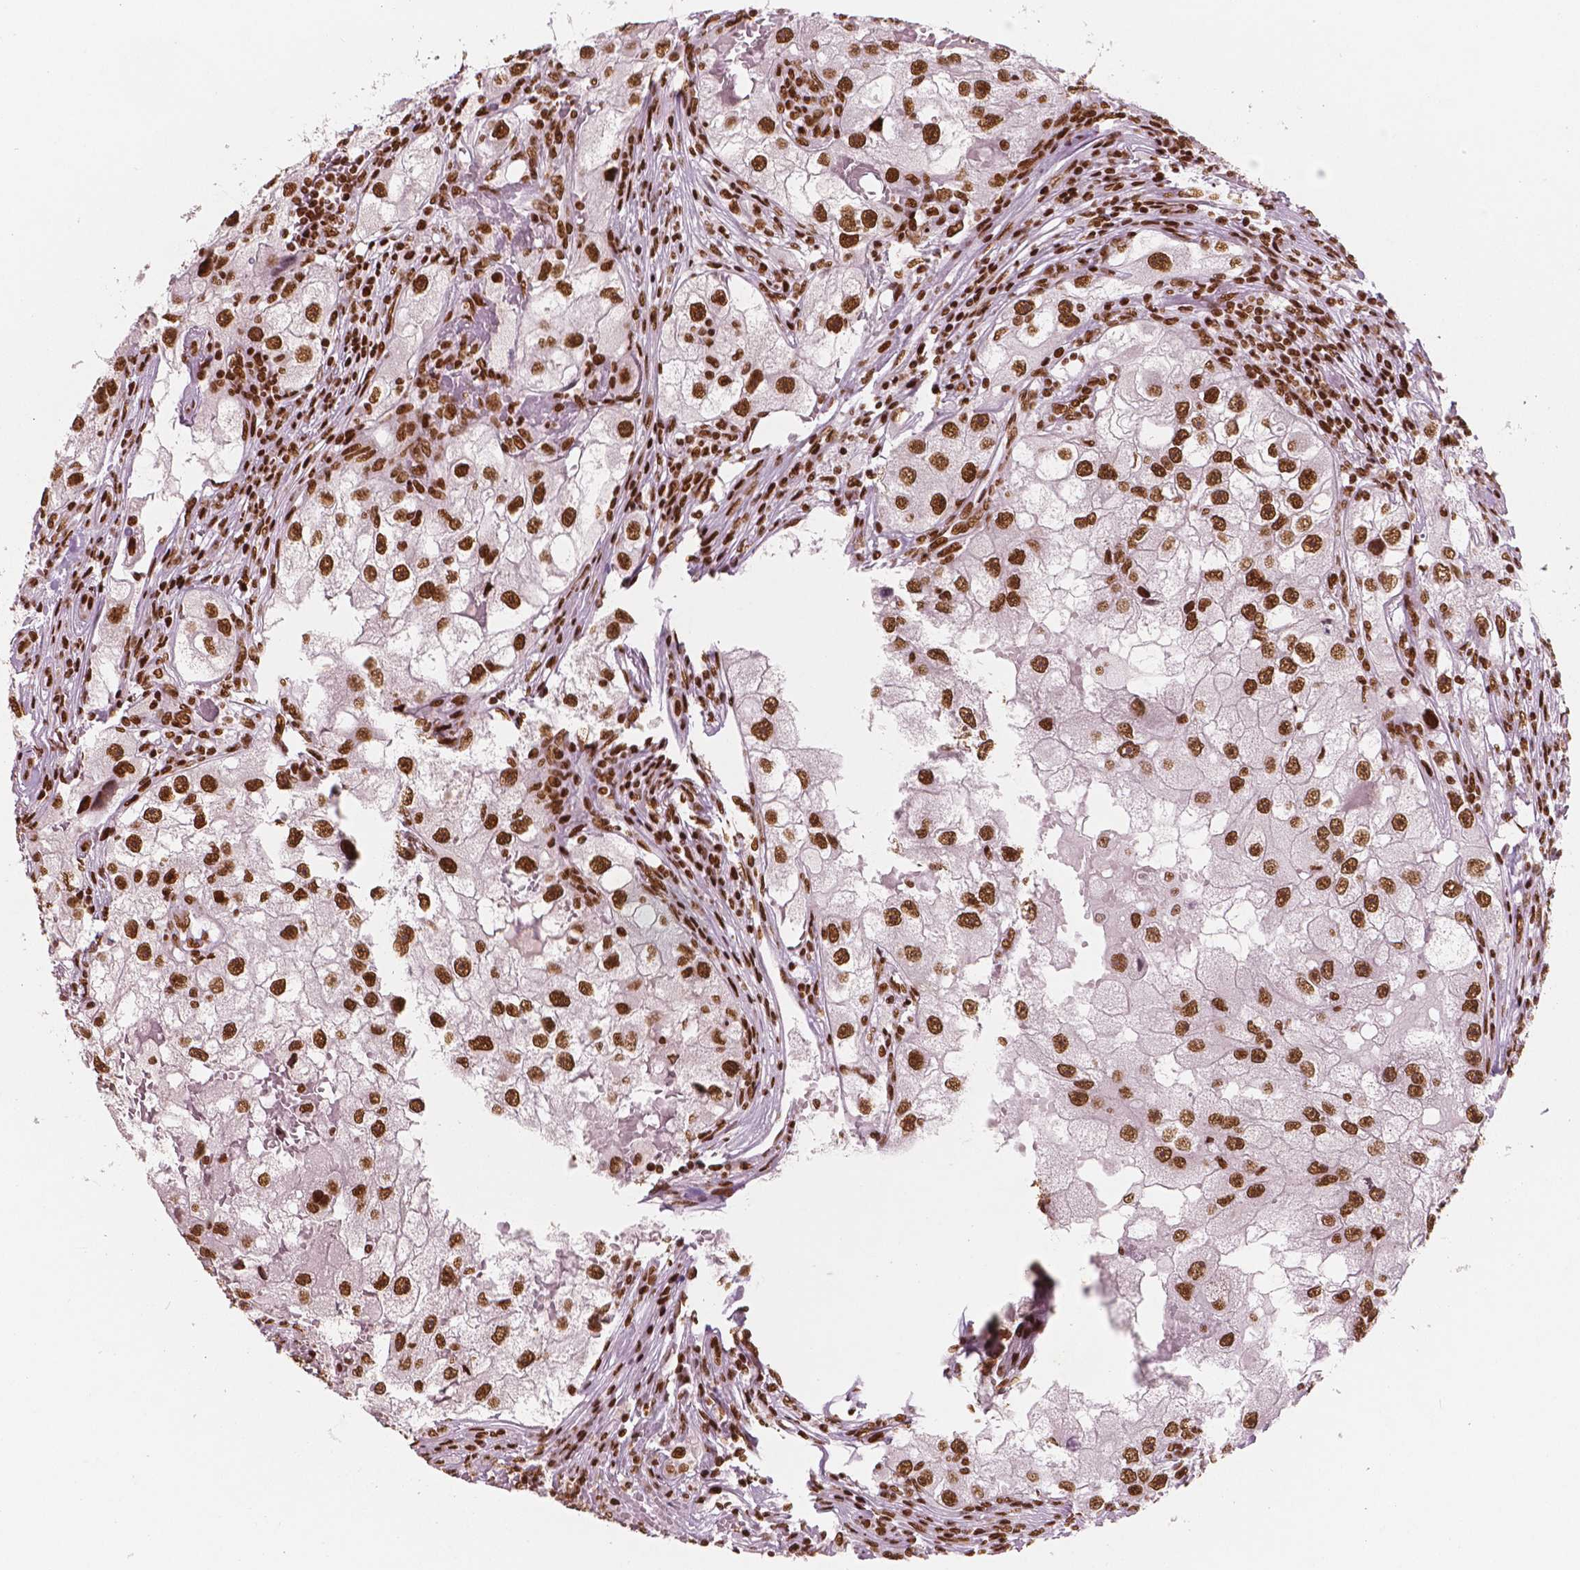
{"staining": {"intensity": "strong", "quantity": ">75%", "location": "nuclear"}, "tissue": "renal cancer", "cell_type": "Tumor cells", "image_type": "cancer", "snomed": [{"axis": "morphology", "description": "Adenocarcinoma, NOS"}, {"axis": "topography", "description": "Kidney"}], "caption": "Strong nuclear protein expression is present in approximately >75% of tumor cells in adenocarcinoma (renal).", "gene": "BRD4", "patient": {"sex": "male", "age": 63}}